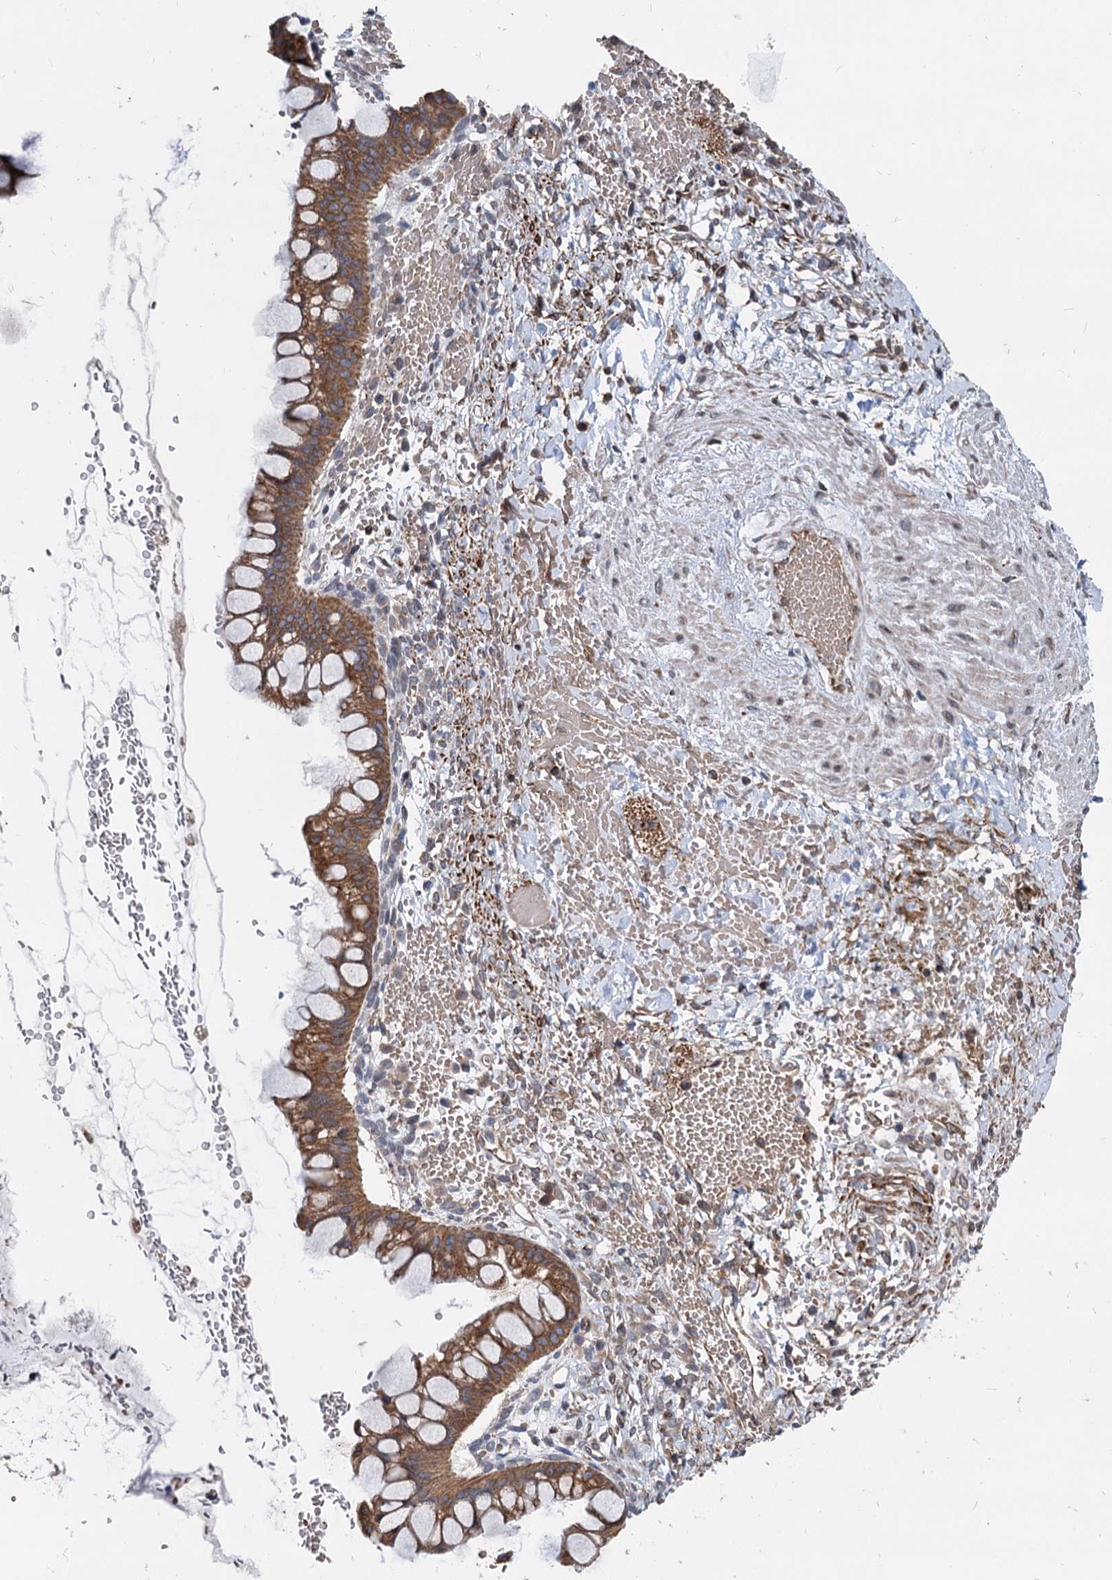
{"staining": {"intensity": "strong", "quantity": ">75%", "location": "cytoplasmic/membranous"}, "tissue": "ovarian cancer", "cell_type": "Tumor cells", "image_type": "cancer", "snomed": [{"axis": "morphology", "description": "Cystadenocarcinoma, mucinous, NOS"}, {"axis": "topography", "description": "Ovary"}], "caption": "Protein expression analysis of human mucinous cystadenocarcinoma (ovarian) reveals strong cytoplasmic/membranous expression in about >75% of tumor cells.", "gene": "STIM1", "patient": {"sex": "female", "age": 73}}